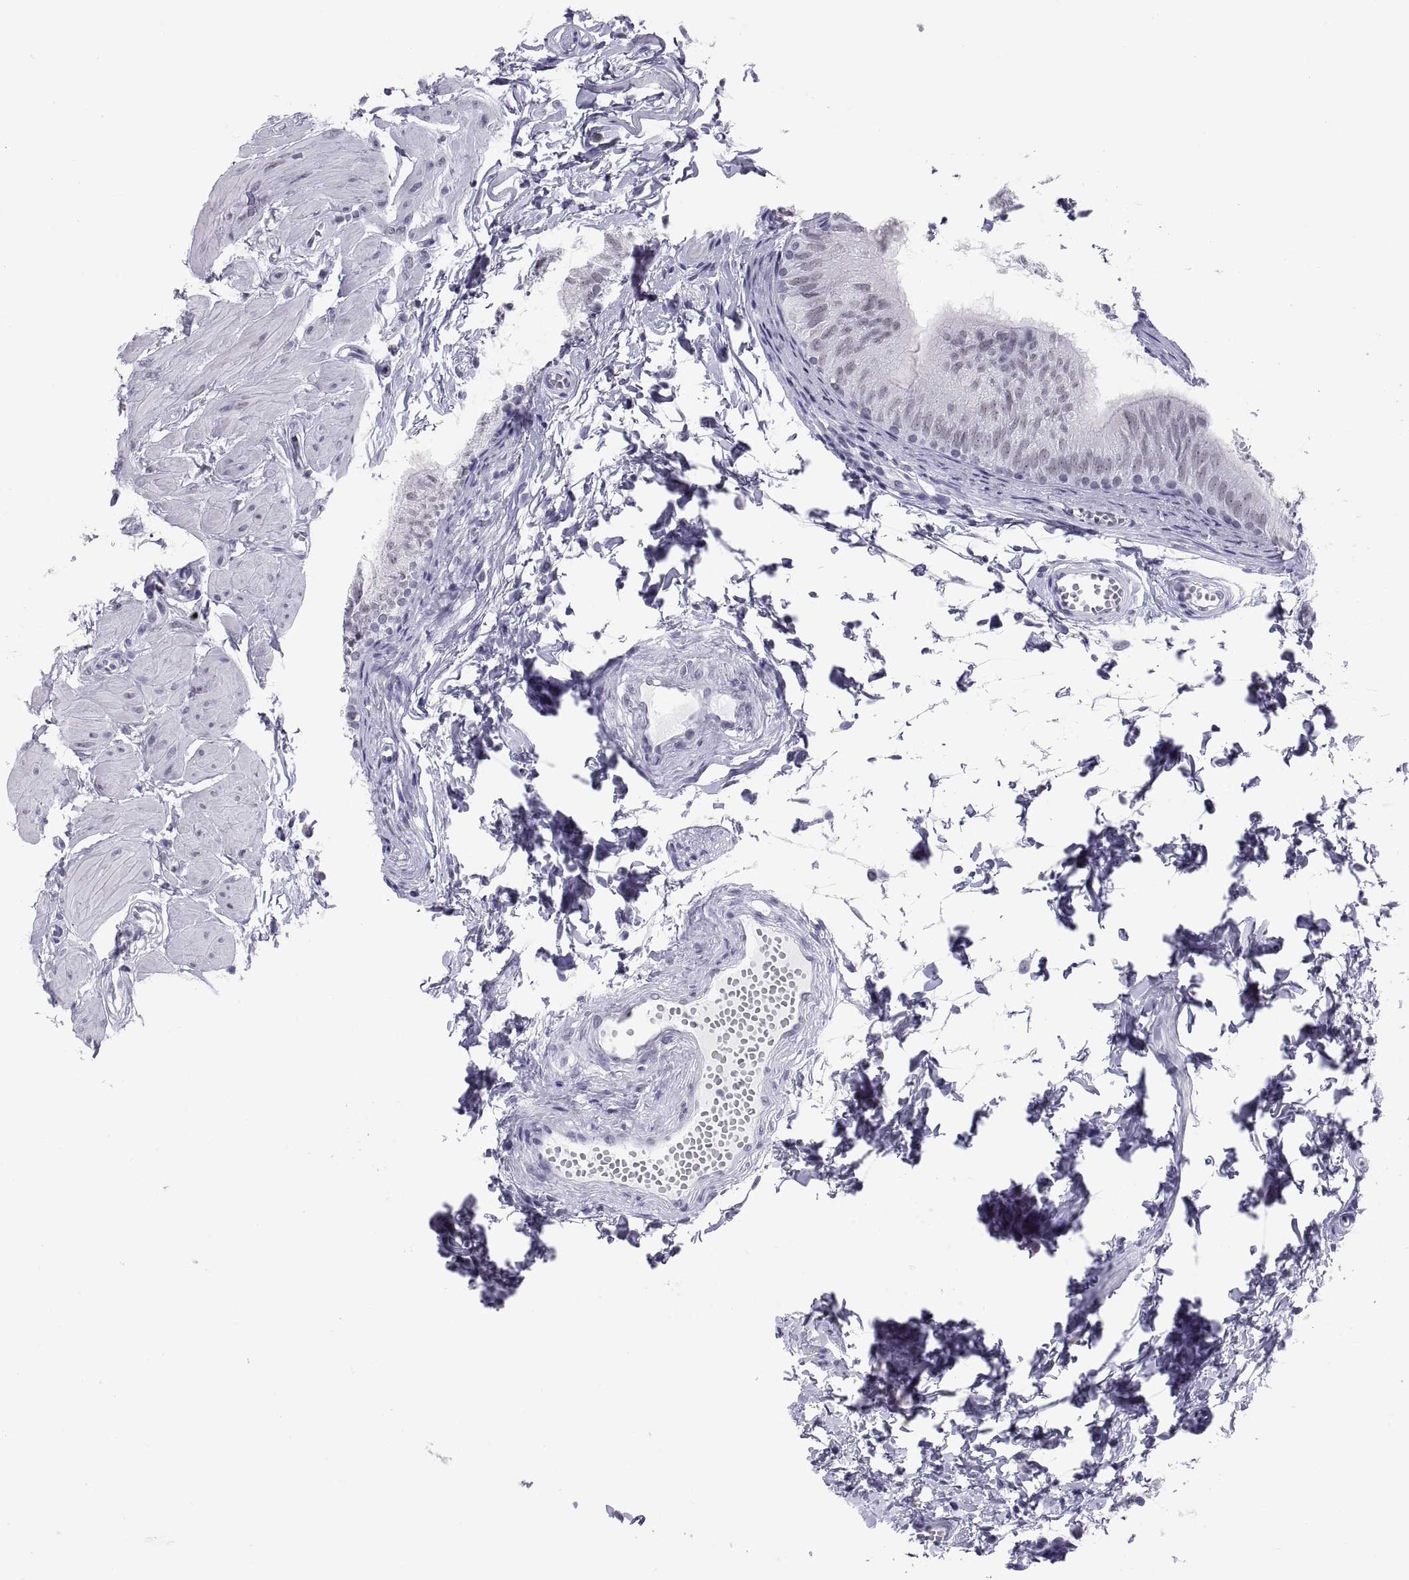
{"staining": {"intensity": "negative", "quantity": "none", "location": "none"}, "tissue": "epididymis", "cell_type": "Glandular cells", "image_type": "normal", "snomed": [{"axis": "morphology", "description": "Normal tissue, NOS"}, {"axis": "topography", "description": "Epididymis"}], "caption": "This histopathology image is of benign epididymis stained with immunohistochemistry to label a protein in brown with the nuclei are counter-stained blue. There is no expression in glandular cells. Brightfield microscopy of IHC stained with DAB (3,3'-diaminobenzidine) (brown) and hematoxylin (blue), captured at high magnification.", "gene": "NEUROD6", "patient": {"sex": "male", "age": 22}}